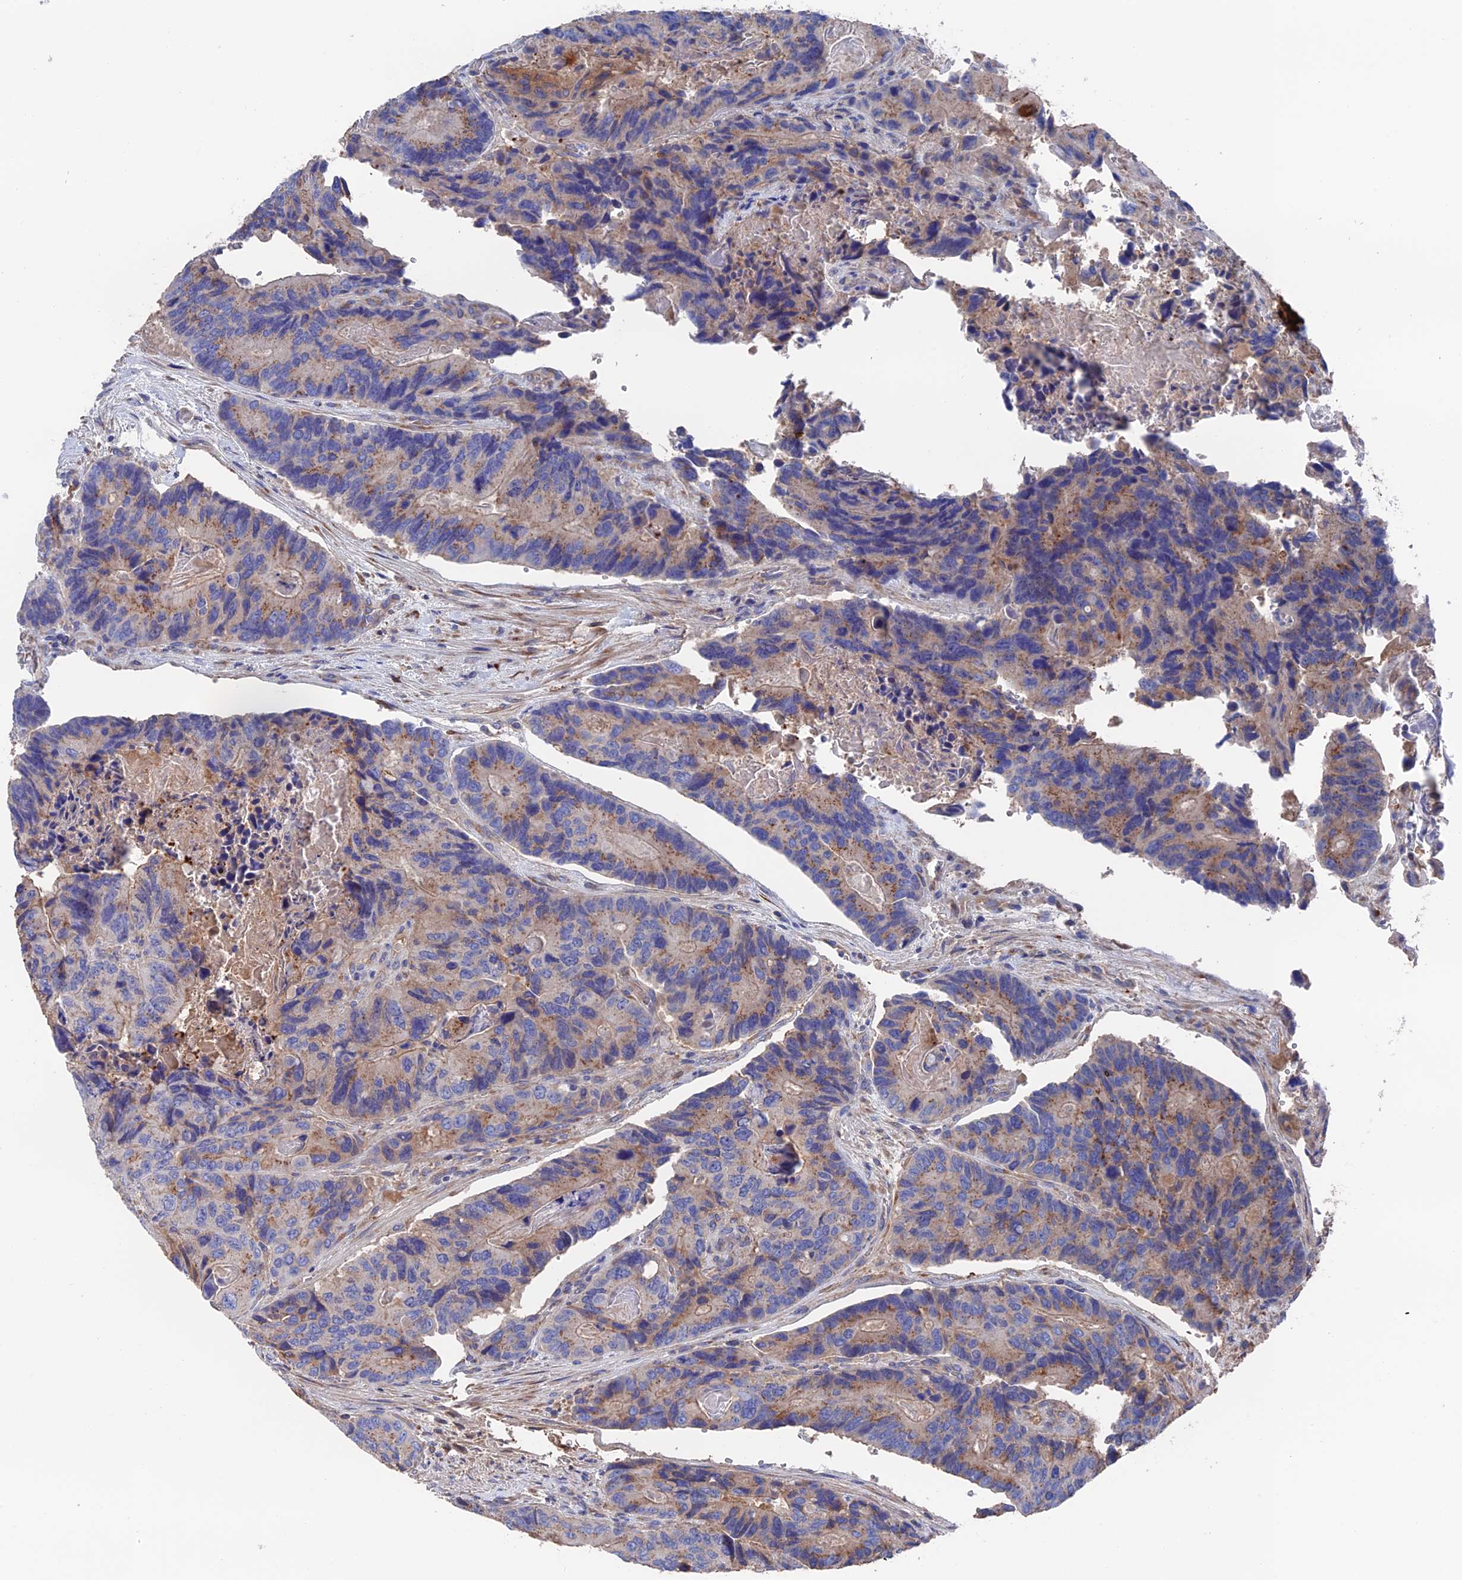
{"staining": {"intensity": "moderate", "quantity": "25%-75%", "location": "cytoplasmic/membranous"}, "tissue": "colorectal cancer", "cell_type": "Tumor cells", "image_type": "cancer", "snomed": [{"axis": "morphology", "description": "Adenocarcinoma, NOS"}, {"axis": "topography", "description": "Colon"}], "caption": "About 25%-75% of tumor cells in colorectal cancer exhibit moderate cytoplasmic/membranous protein positivity as visualized by brown immunohistochemical staining.", "gene": "HPF1", "patient": {"sex": "male", "age": 84}}